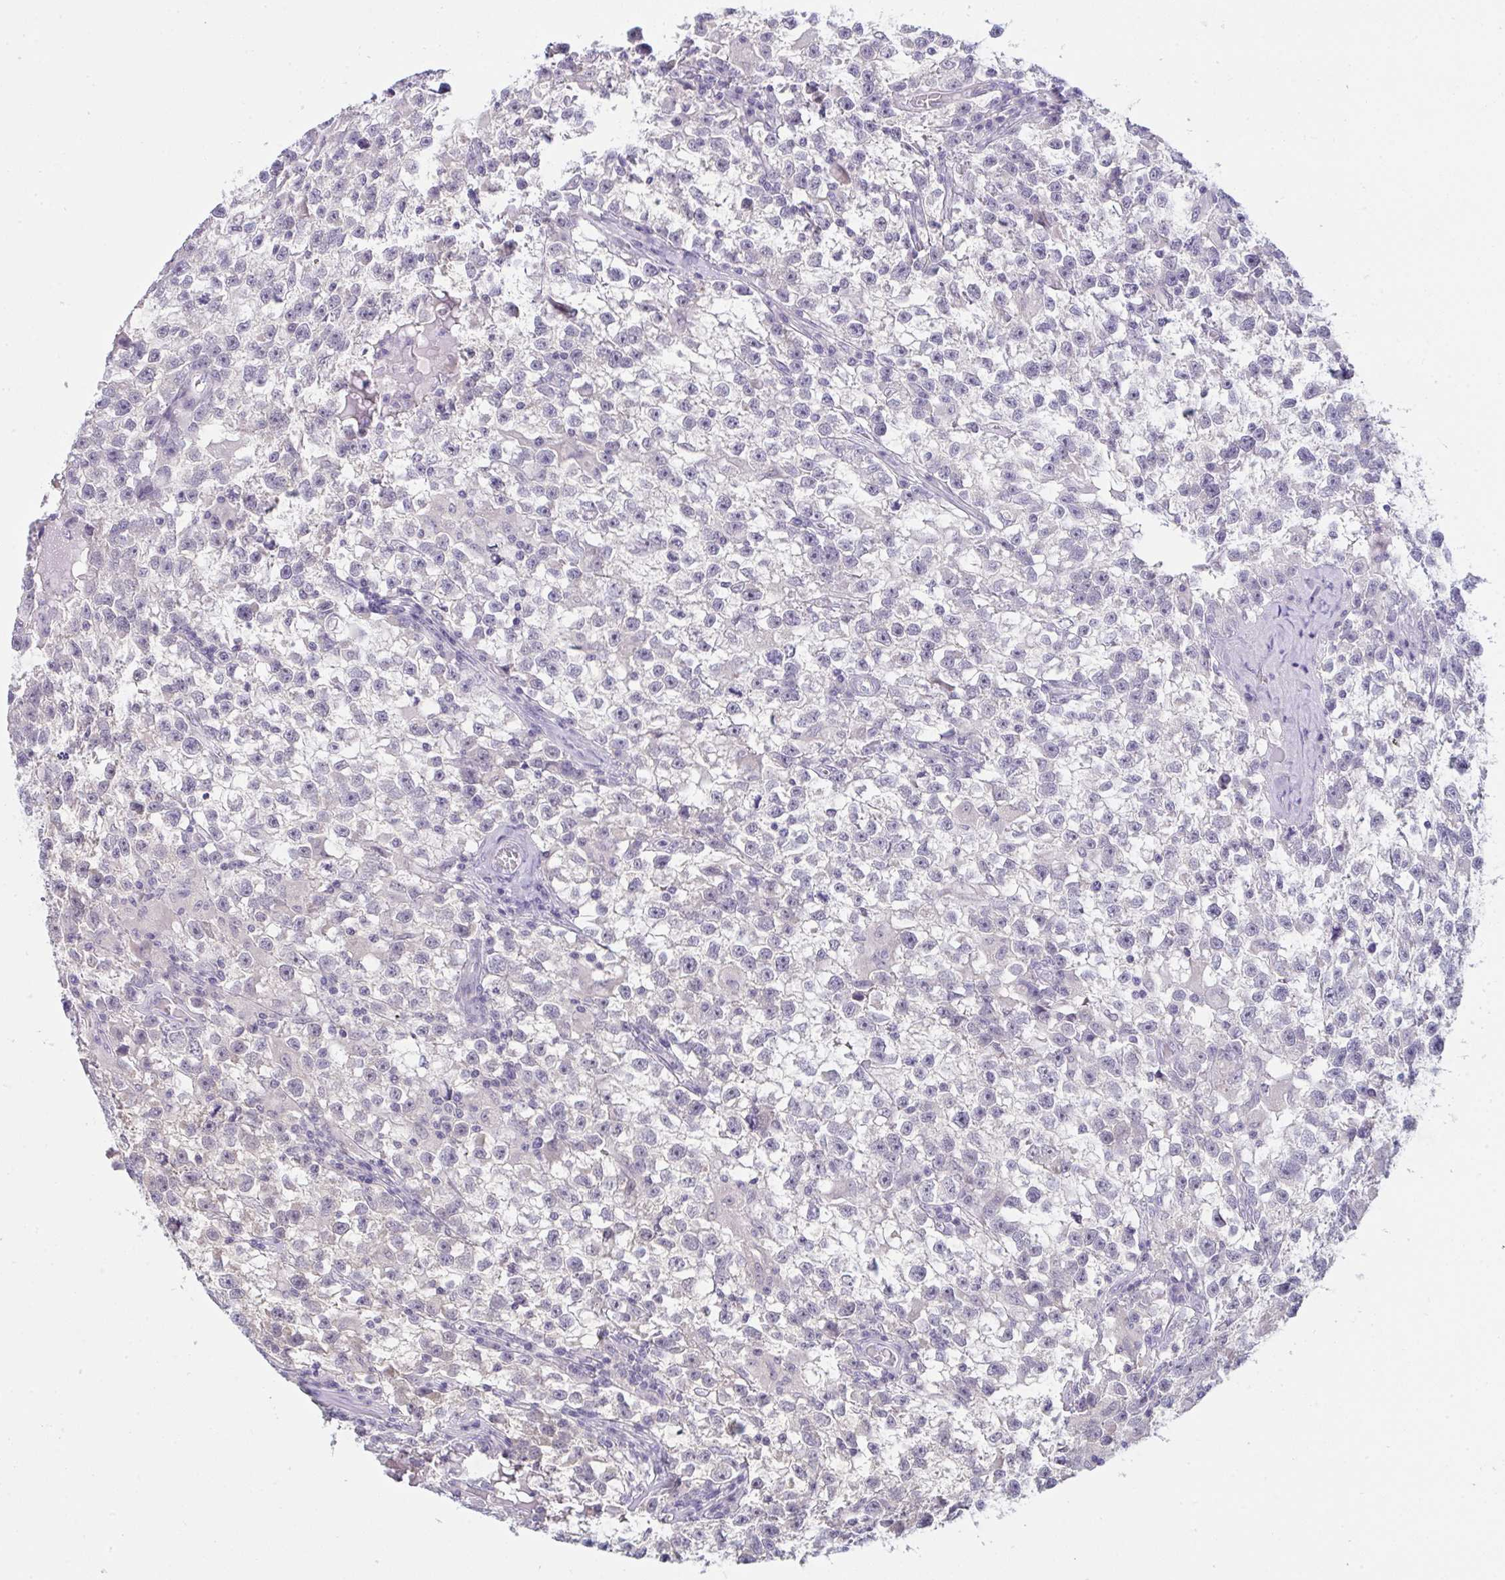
{"staining": {"intensity": "negative", "quantity": "none", "location": "none"}, "tissue": "testis cancer", "cell_type": "Tumor cells", "image_type": "cancer", "snomed": [{"axis": "morphology", "description": "Seminoma, NOS"}, {"axis": "topography", "description": "Testis"}], "caption": "Immunohistochemistry image of neoplastic tissue: human testis cancer stained with DAB (3,3'-diaminobenzidine) exhibits no significant protein expression in tumor cells.", "gene": "ZNF784", "patient": {"sex": "male", "age": 31}}